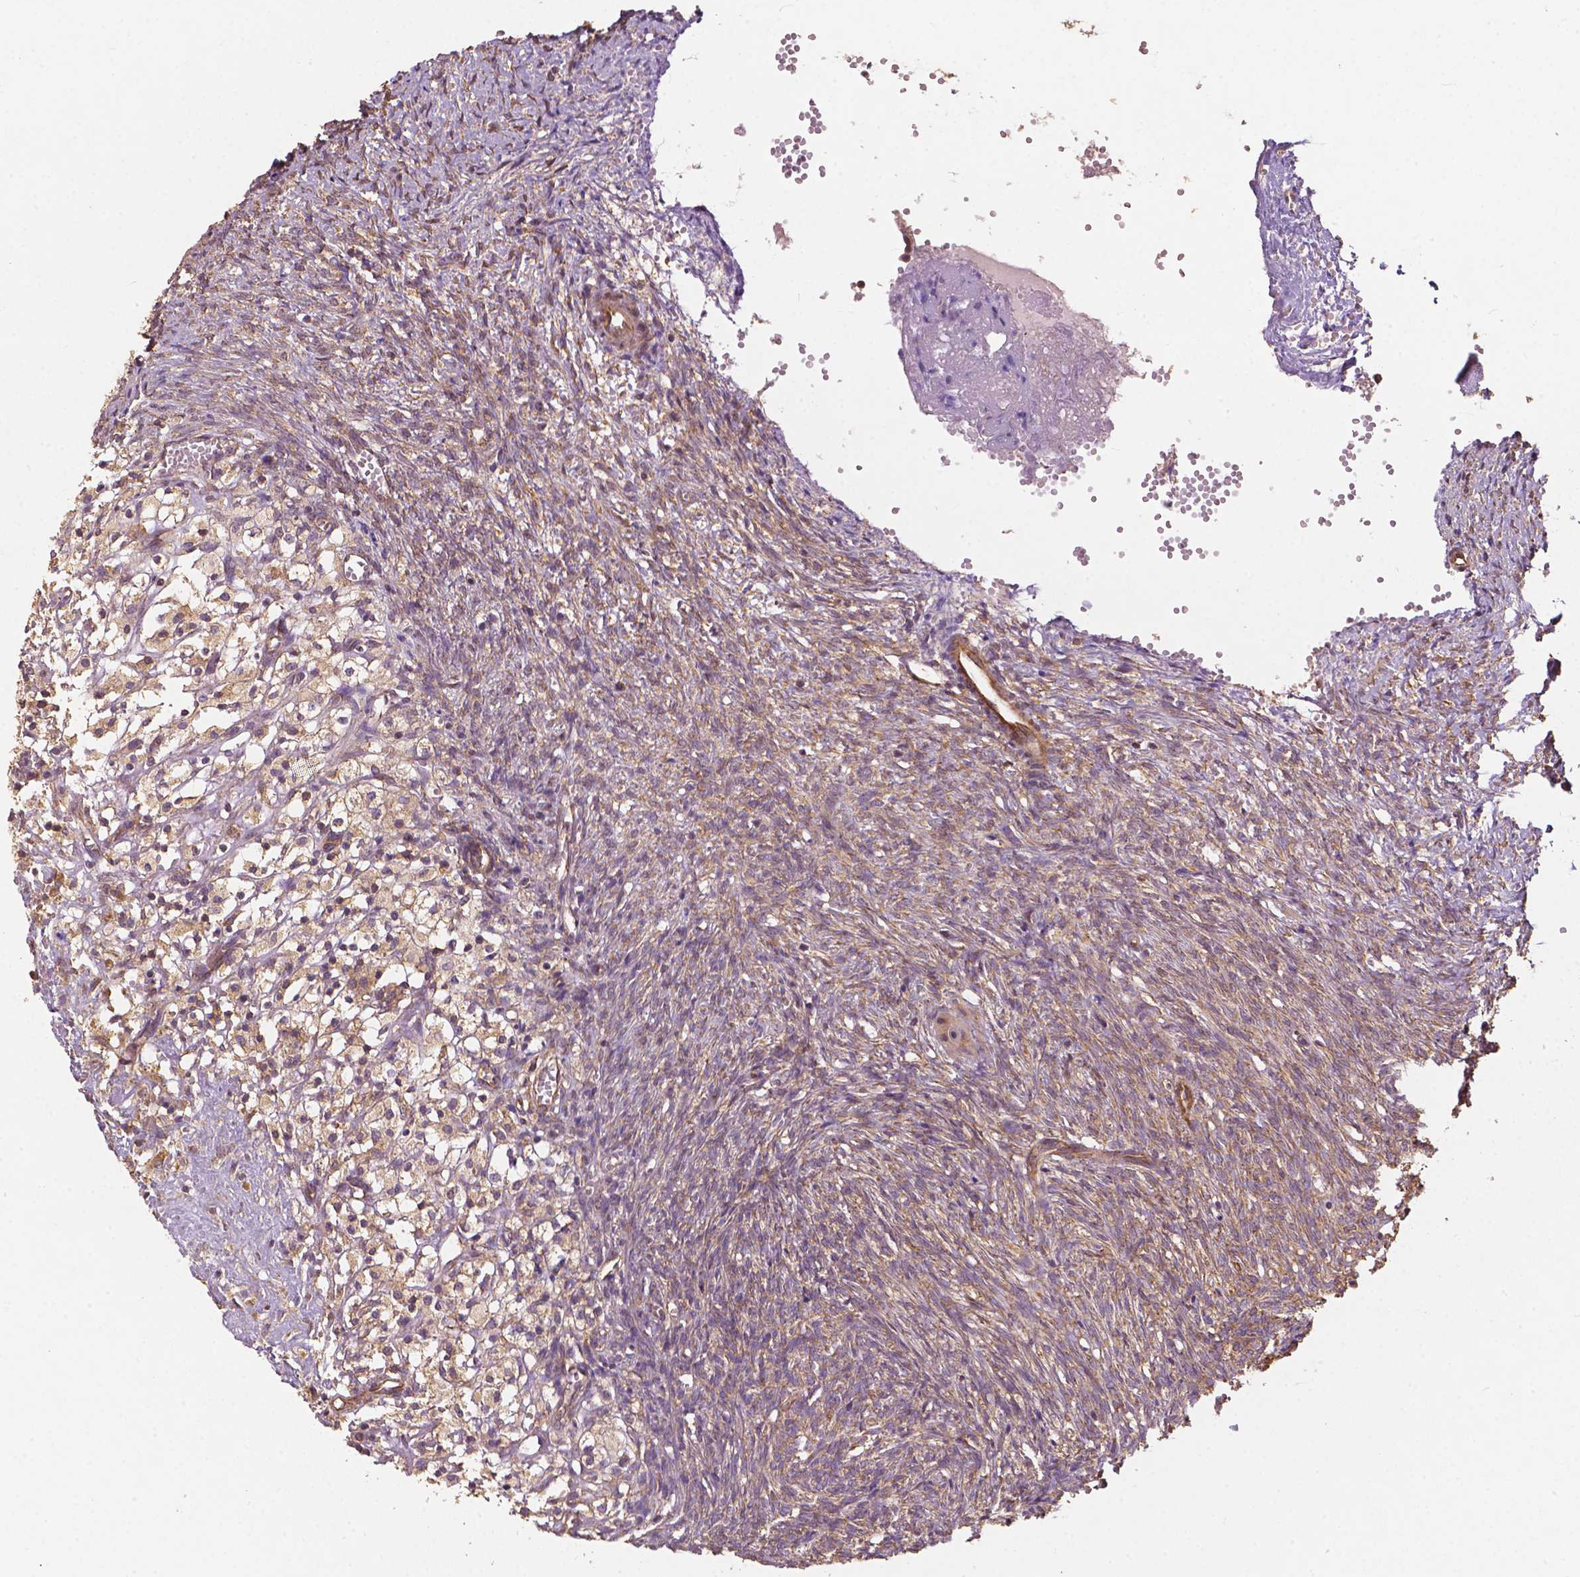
{"staining": {"intensity": "moderate", "quantity": "25%-75%", "location": "cytoplasmic/membranous"}, "tissue": "ovary", "cell_type": "Follicle cells", "image_type": "normal", "snomed": [{"axis": "morphology", "description": "Normal tissue, NOS"}, {"axis": "topography", "description": "Ovary"}], "caption": "Unremarkable ovary displays moderate cytoplasmic/membranous staining in about 25%-75% of follicle cells.", "gene": "G3BP1", "patient": {"sex": "female", "age": 46}}